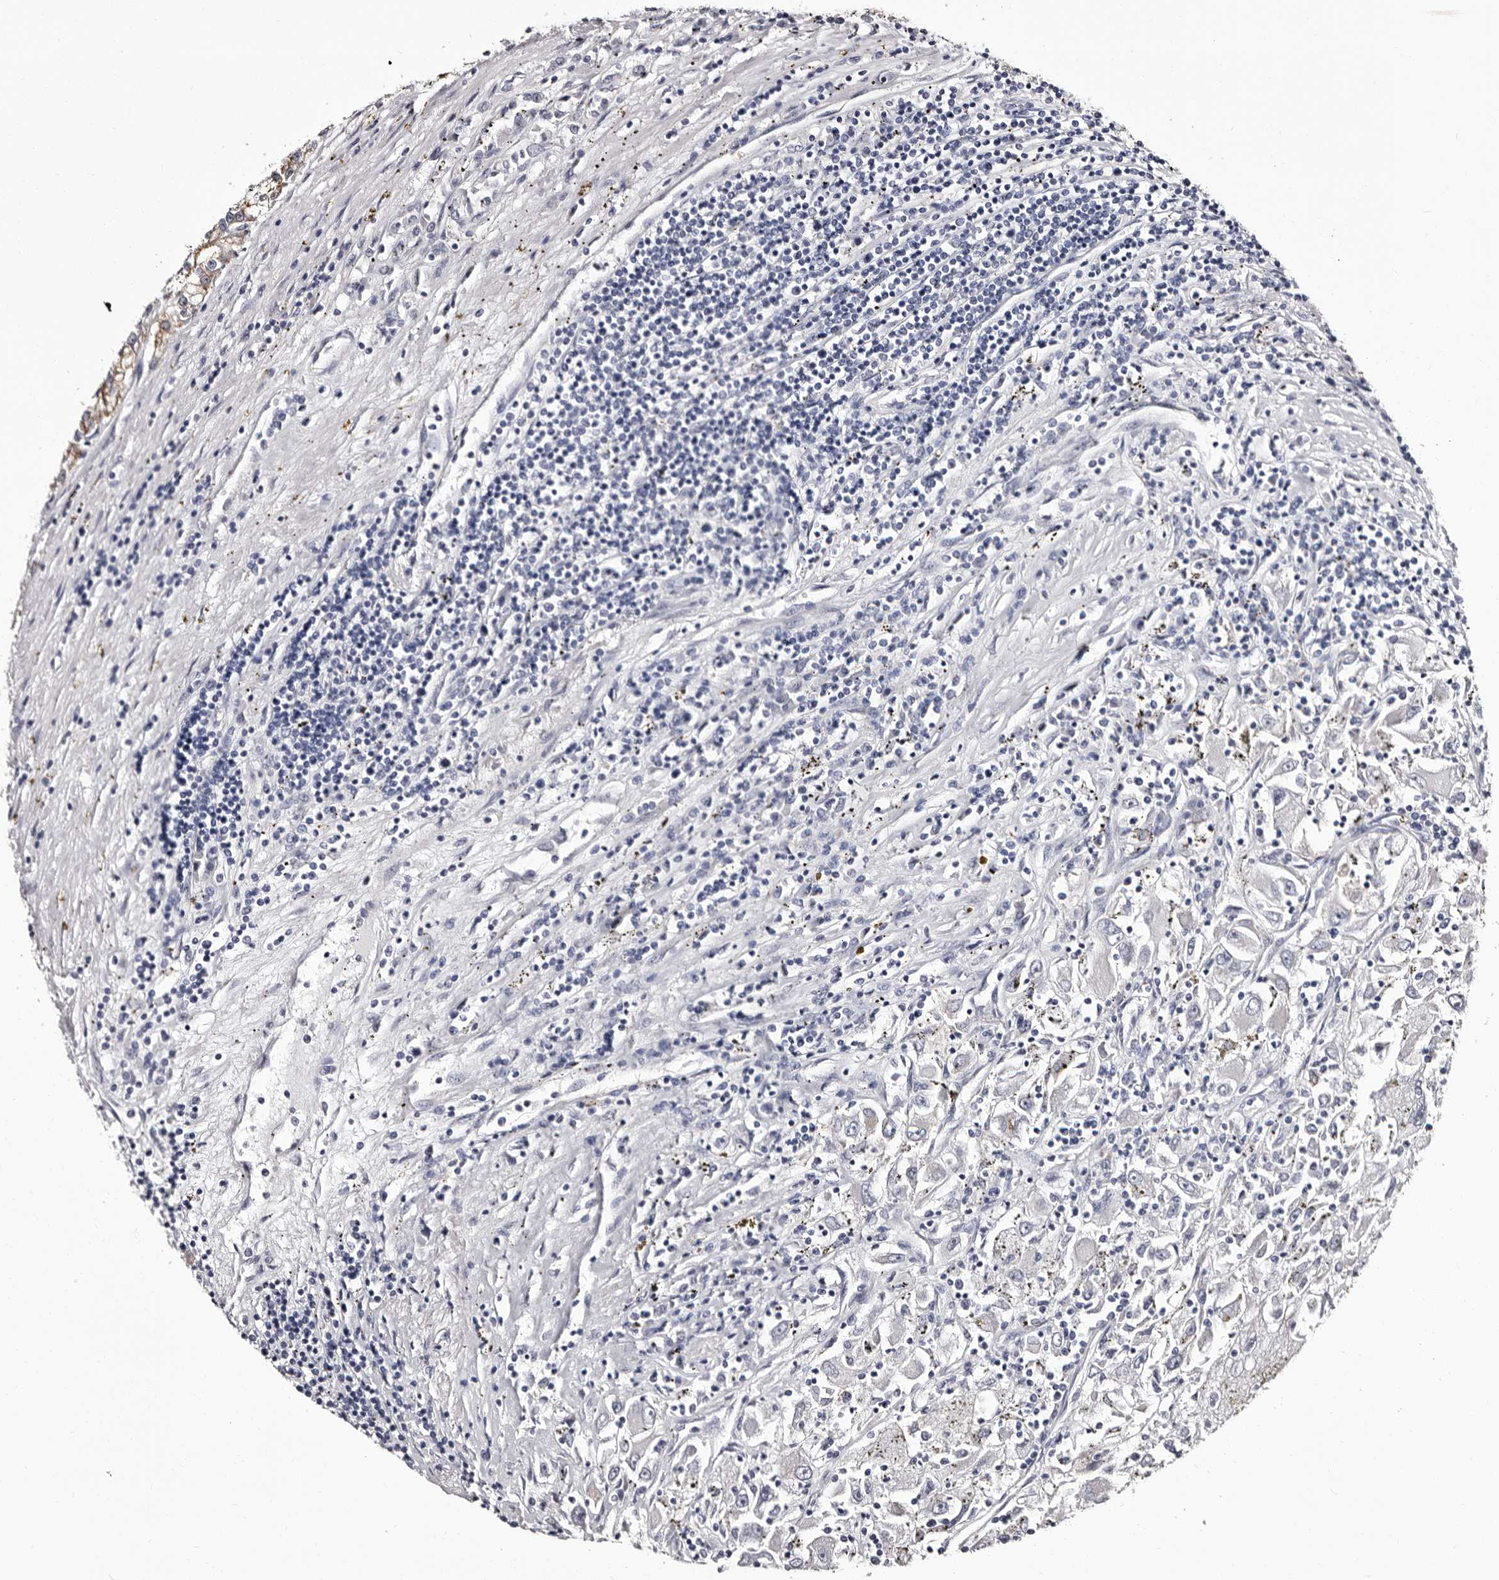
{"staining": {"intensity": "moderate", "quantity": "<25%", "location": "cytoplasmic/membranous"}, "tissue": "renal cancer", "cell_type": "Tumor cells", "image_type": "cancer", "snomed": [{"axis": "morphology", "description": "Adenocarcinoma, NOS"}, {"axis": "topography", "description": "Kidney"}], "caption": "This photomicrograph shows immunohistochemistry staining of human renal cancer (adenocarcinoma), with low moderate cytoplasmic/membranous positivity in approximately <25% of tumor cells.", "gene": "AUNIP", "patient": {"sex": "female", "age": 52}}